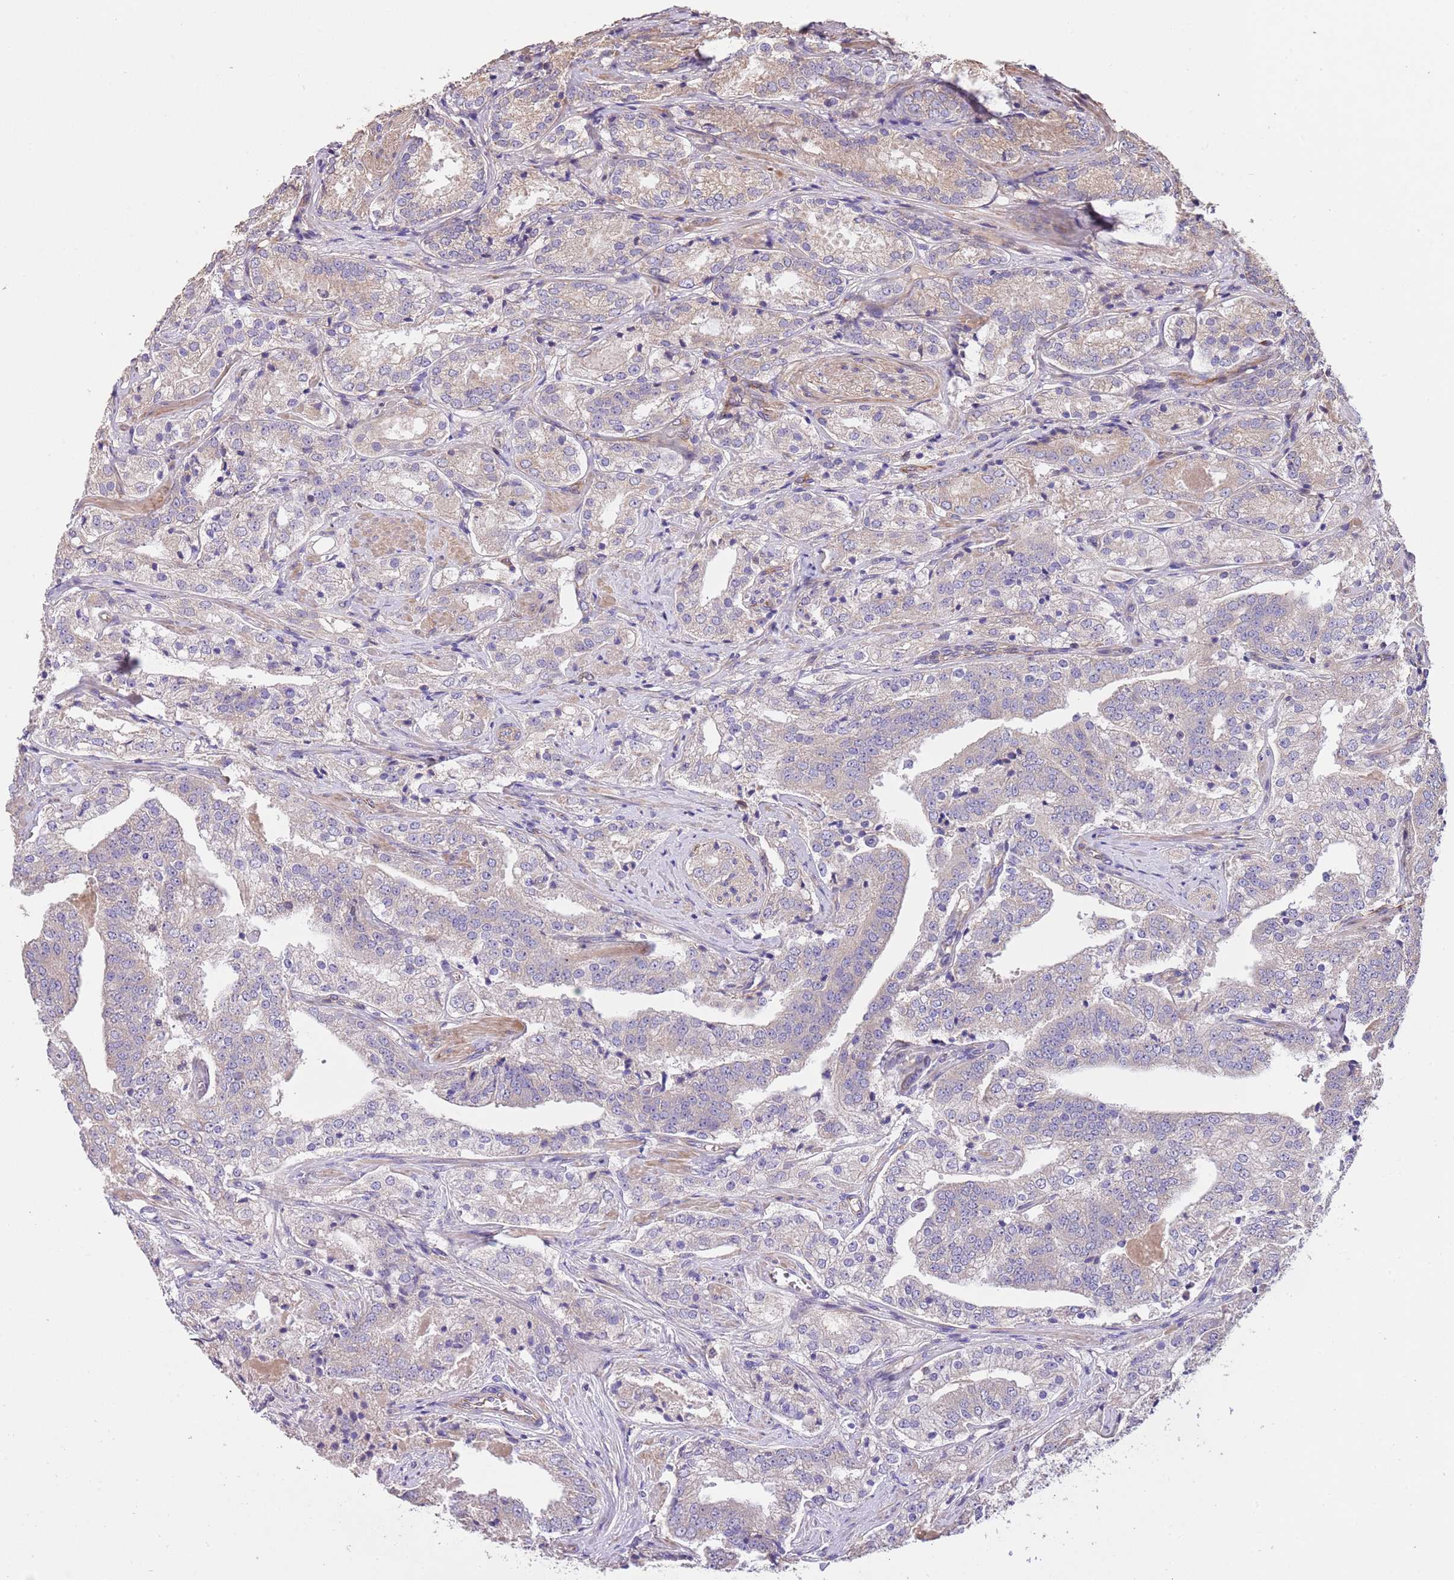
{"staining": {"intensity": "weak", "quantity": "<25%", "location": "cytoplasmic/membranous"}, "tissue": "prostate cancer", "cell_type": "Tumor cells", "image_type": "cancer", "snomed": [{"axis": "morphology", "description": "Adenocarcinoma, High grade"}, {"axis": "topography", "description": "Prostate"}], "caption": "This histopathology image is of high-grade adenocarcinoma (prostate) stained with IHC to label a protein in brown with the nuclei are counter-stained blue. There is no staining in tumor cells.", "gene": "FAM89B", "patient": {"sex": "male", "age": 63}}